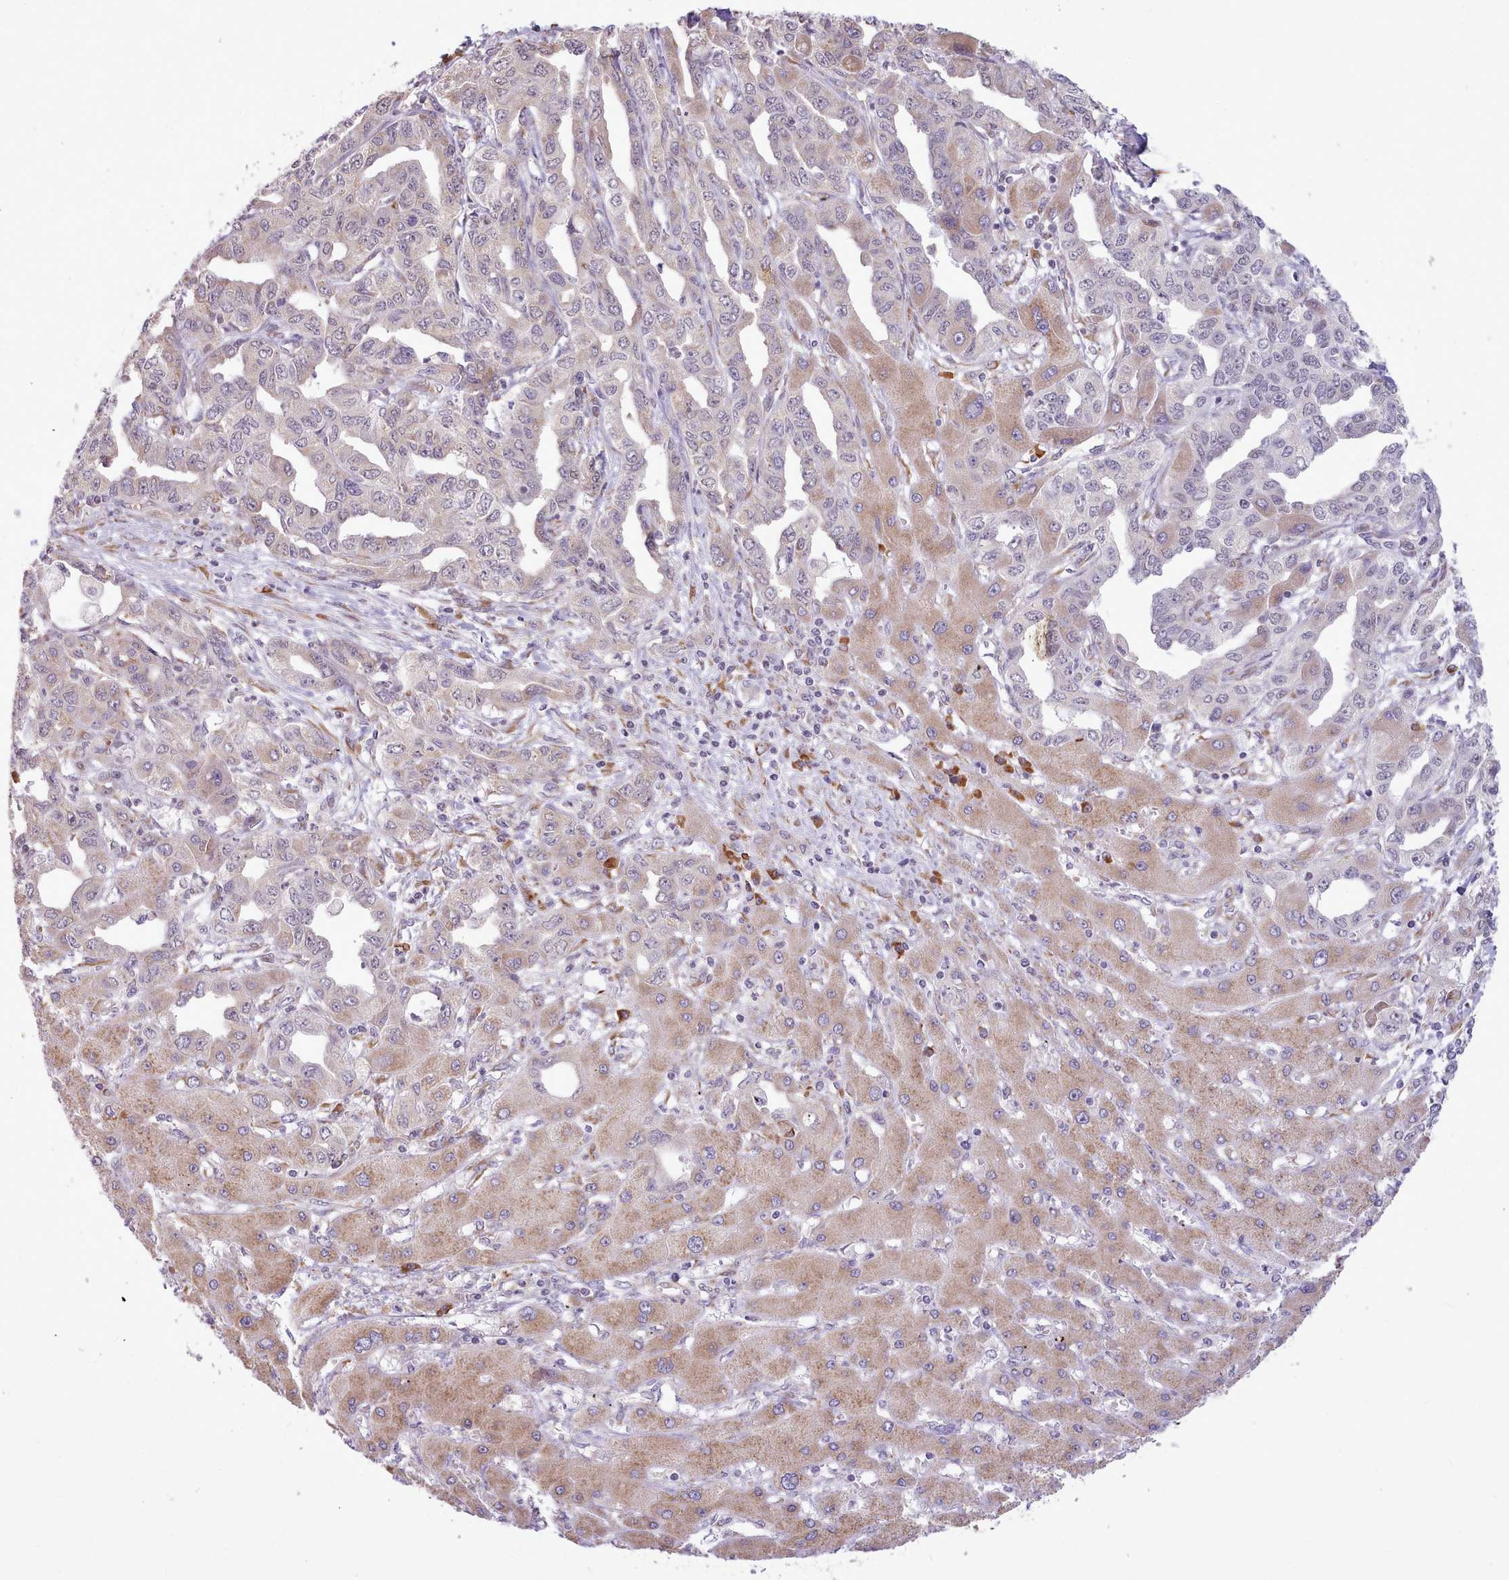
{"staining": {"intensity": "weak", "quantity": ">75%", "location": "cytoplasmic/membranous"}, "tissue": "liver cancer", "cell_type": "Tumor cells", "image_type": "cancer", "snomed": [{"axis": "morphology", "description": "Cholangiocarcinoma"}, {"axis": "topography", "description": "Liver"}], "caption": "Liver cancer stained with a protein marker exhibits weak staining in tumor cells.", "gene": "SEC61B", "patient": {"sex": "male", "age": 59}}